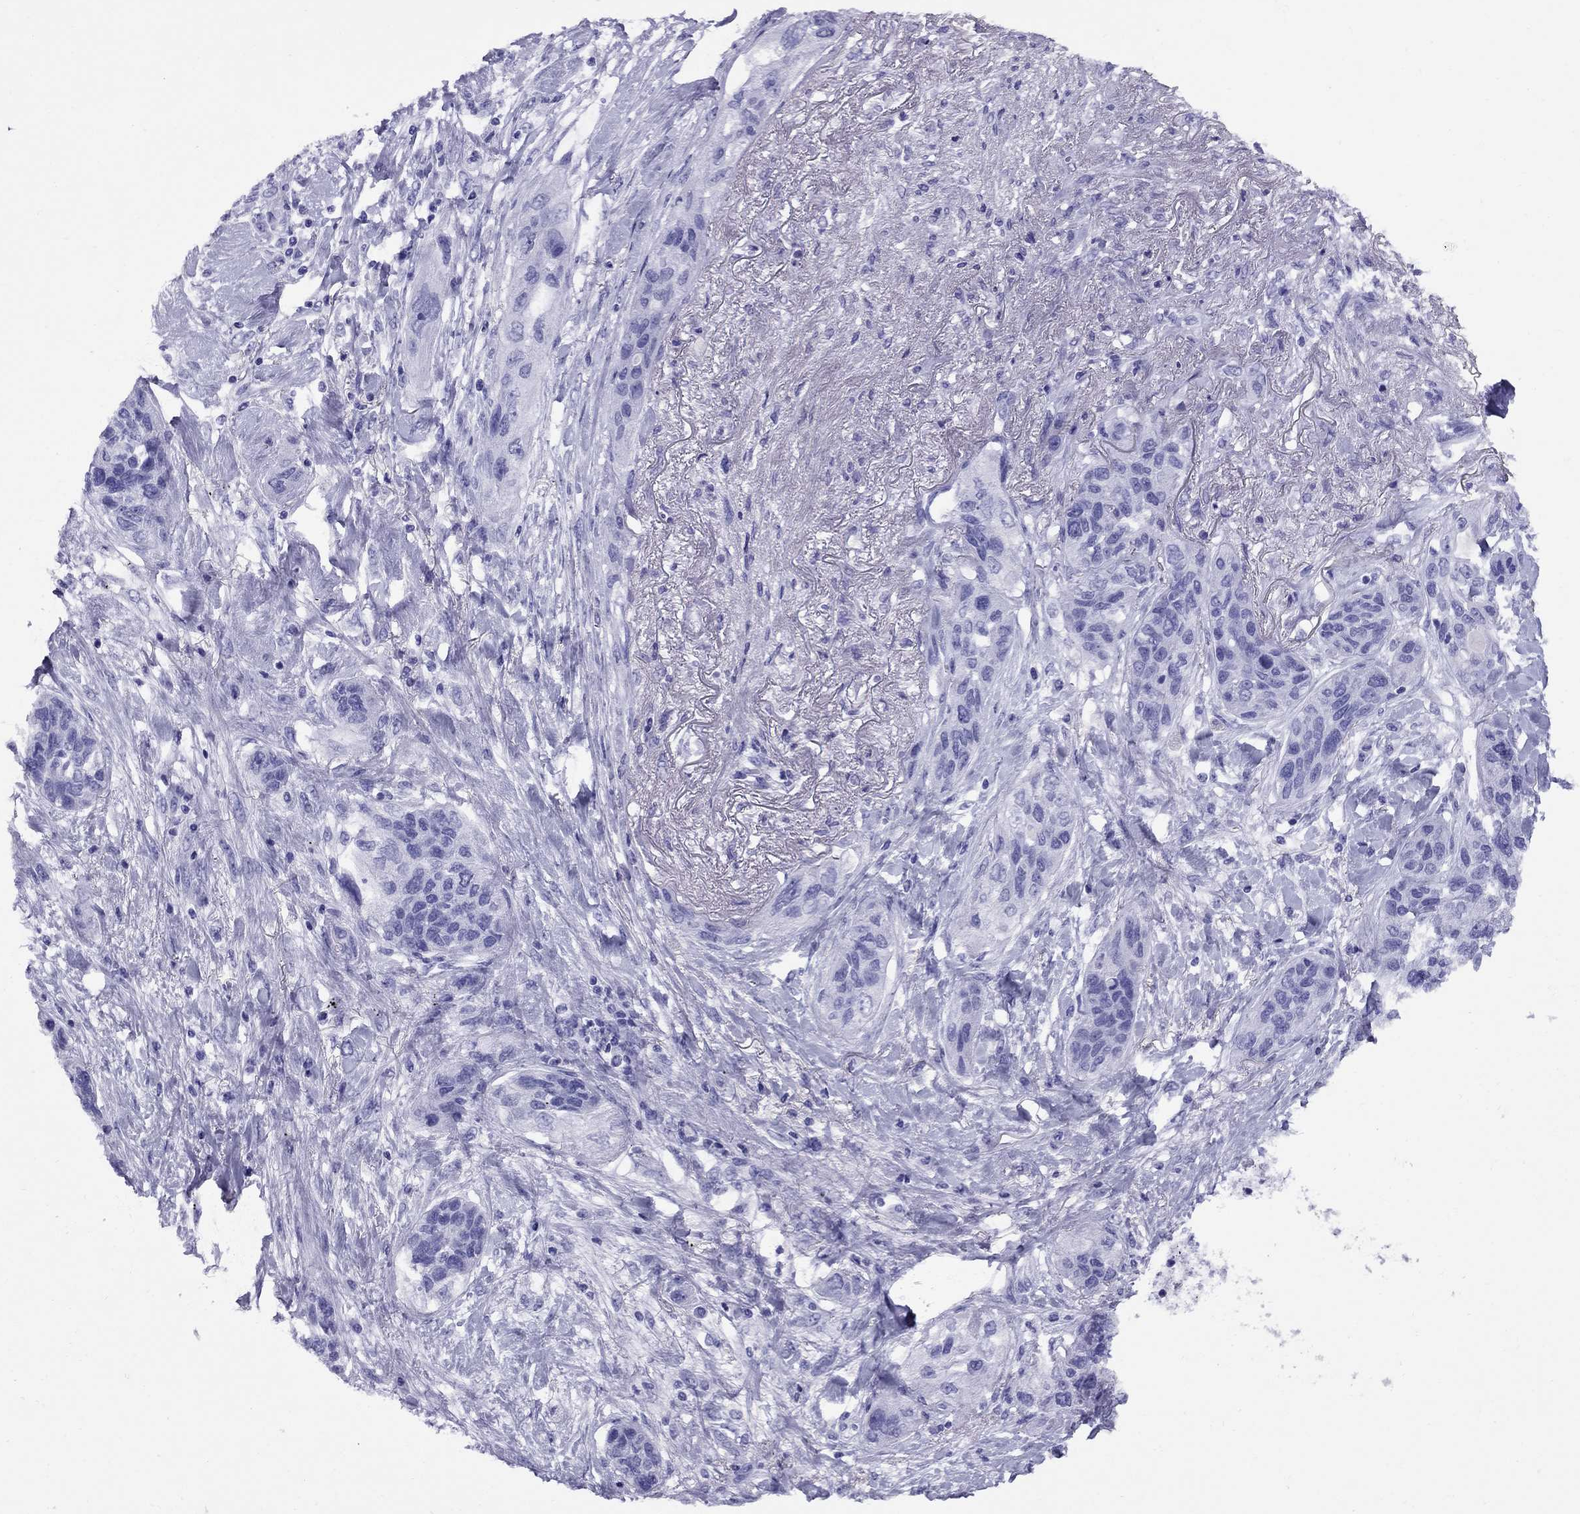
{"staining": {"intensity": "negative", "quantity": "none", "location": "none"}, "tissue": "lung cancer", "cell_type": "Tumor cells", "image_type": "cancer", "snomed": [{"axis": "morphology", "description": "Squamous cell carcinoma, NOS"}, {"axis": "topography", "description": "Lung"}], "caption": "The immunohistochemistry histopathology image has no significant expression in tumor cells of lung squamous cell carcinoma tissue.", "gene": "AVPR1B", "patient": {"sex": "female", "age": 70}}